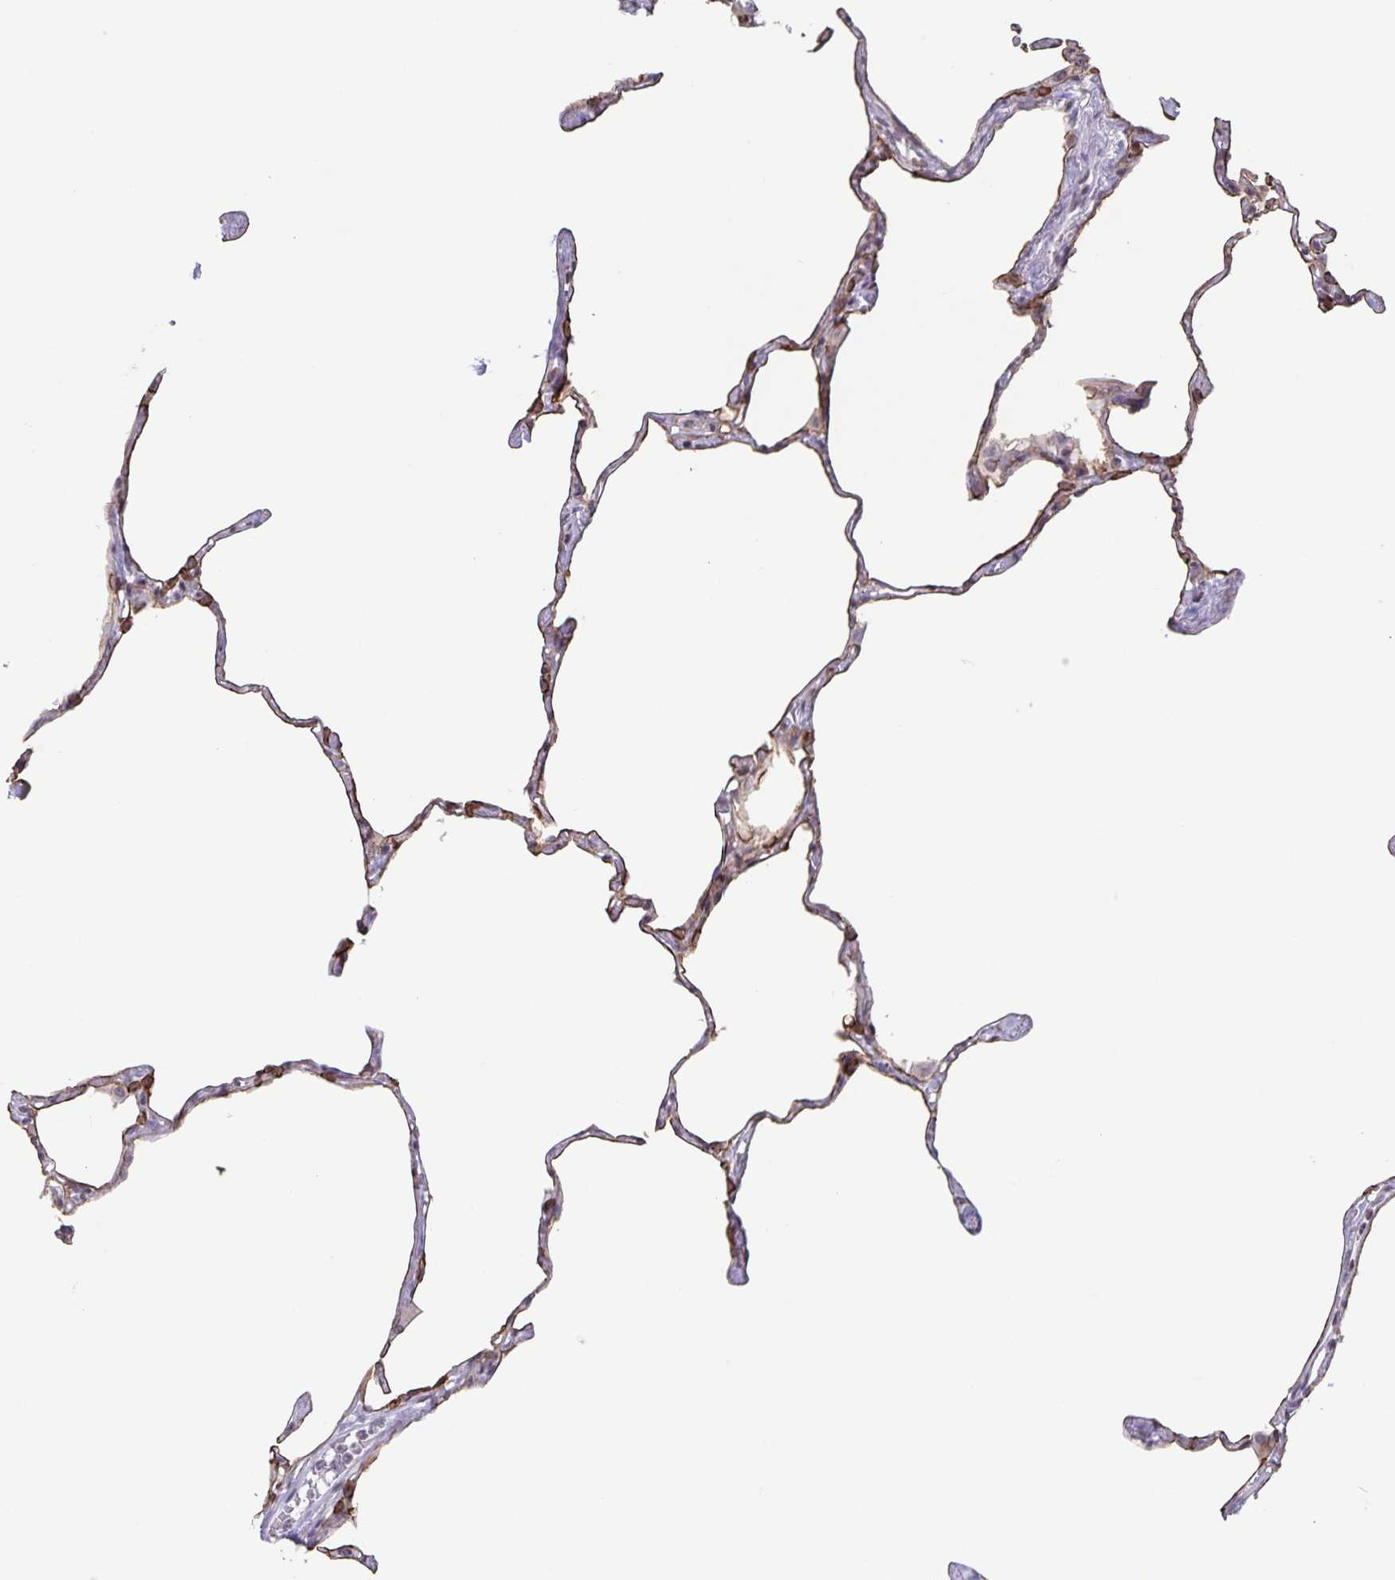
{"staining": {"intensity": "moderate", "quantity": "25%-75%", "location": "cytoplasmic/membranous"}, "tissue": "lung", "cell_type": "Alveolar cells", "image_type": "normal", "snomed": [{"axis": "morphology", "description": "Normal tissue, NOS"}, {"axis": "topography", "description": "Lung"}], "caption": "Lung stained for a protein (brown) exhibits moderate cytoplasmic/membranous positive positivity in about 25%-75% of alveolar cells.", "gene": "AQP4", "patient": {"sex": "male", "age": 65}}